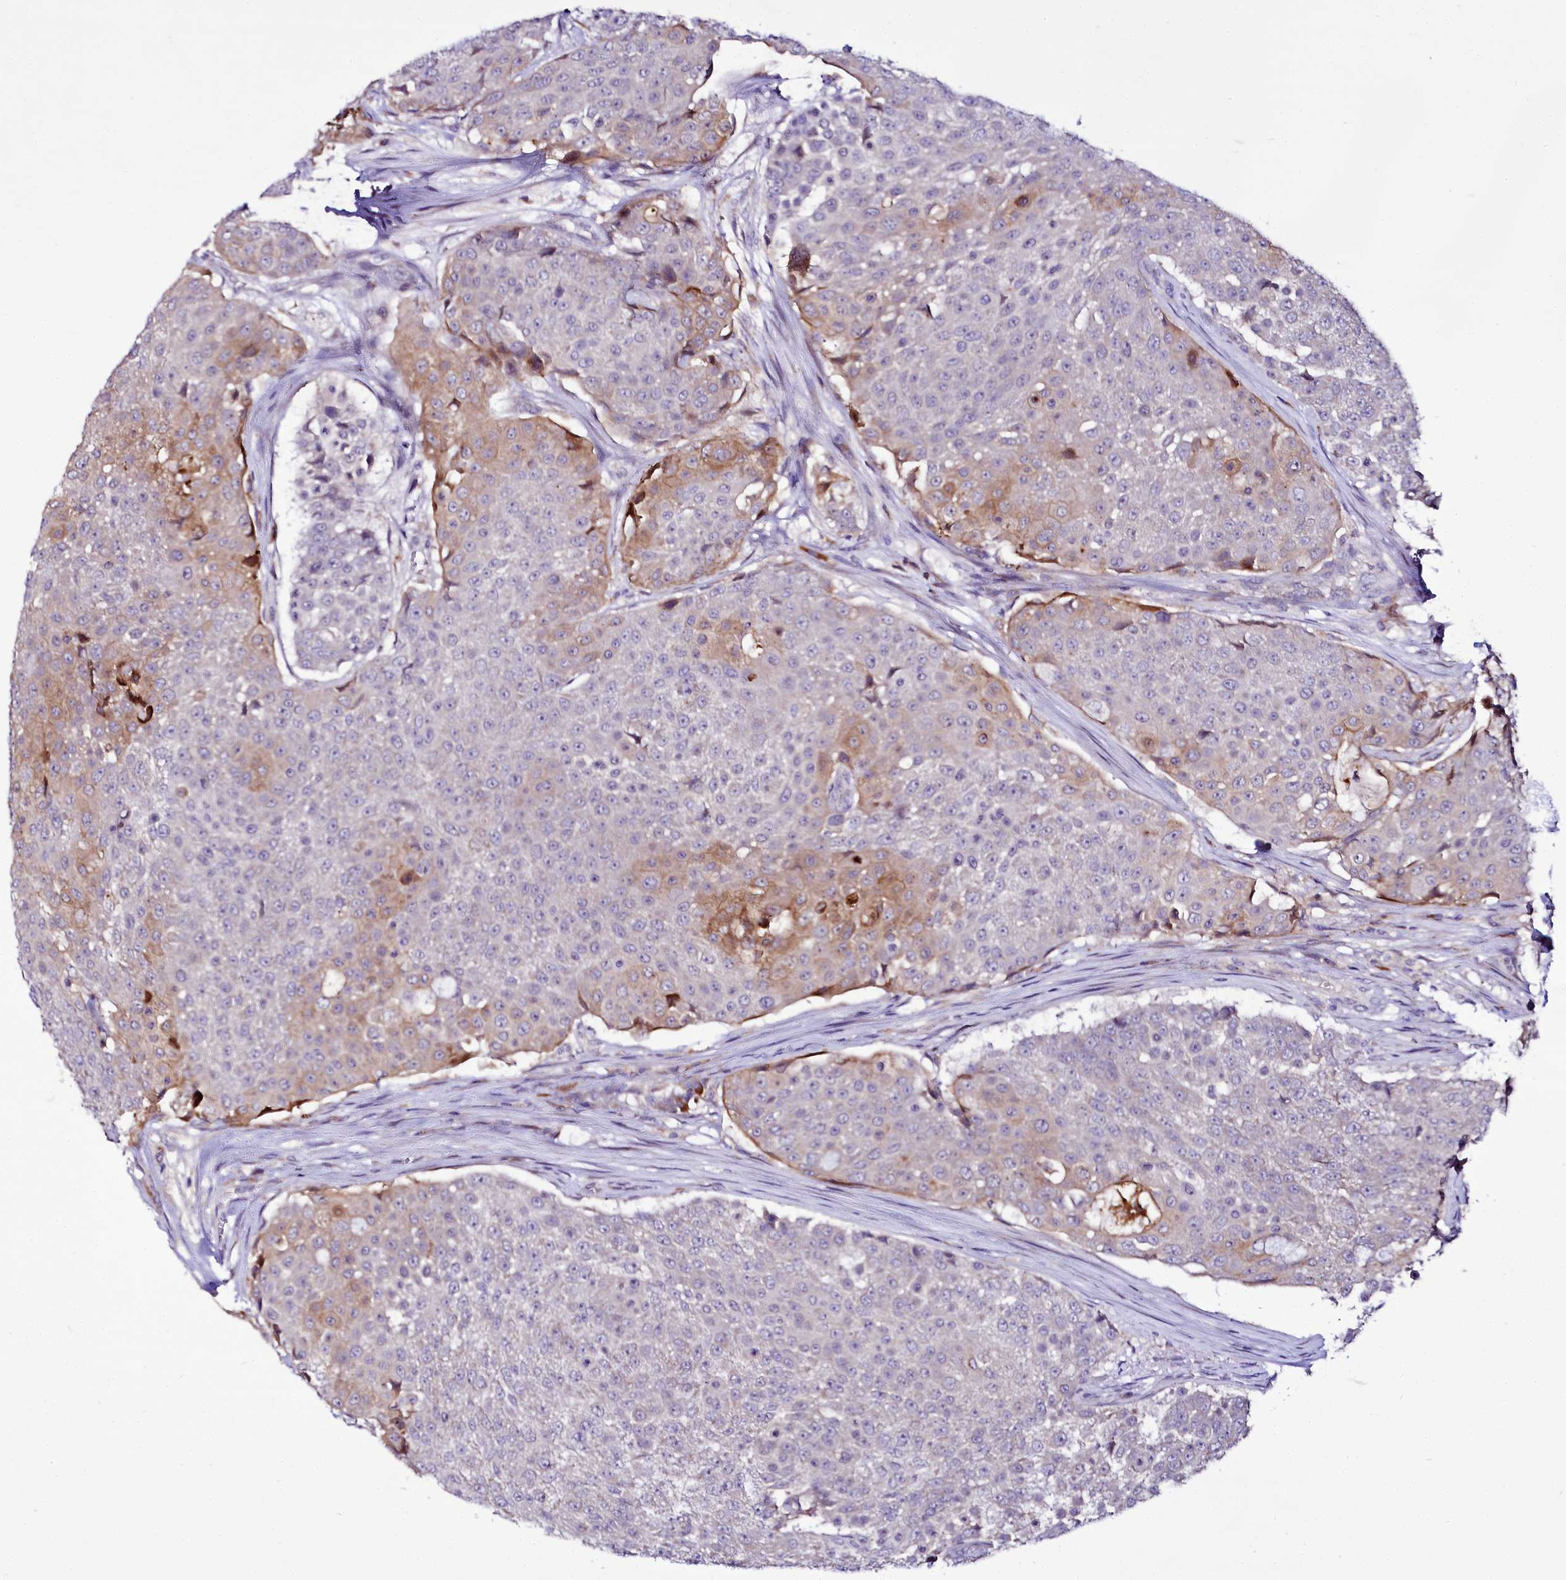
{"staining": {"intensity": "weak", "quantity": "<25%", "location": "cytoplasmic/membranous"}, "tissue": "urothelial cancer", "cell_type": "Tumor cells", "image_type": "cancer", "snomed": [{"axis": "morphology", "description": "Urothelial carcinoma, High grade"}, {"axis": "topography", "description": "Urinary bladder"}], "caption": "Immunohistochemistry (IHC) micrograph of human urothelial cancer stained for a protein (brown), which shows no expression in tumor cells.", "gene": "ZC3H12C", "patient": {"sex": "female", "age": 63}}